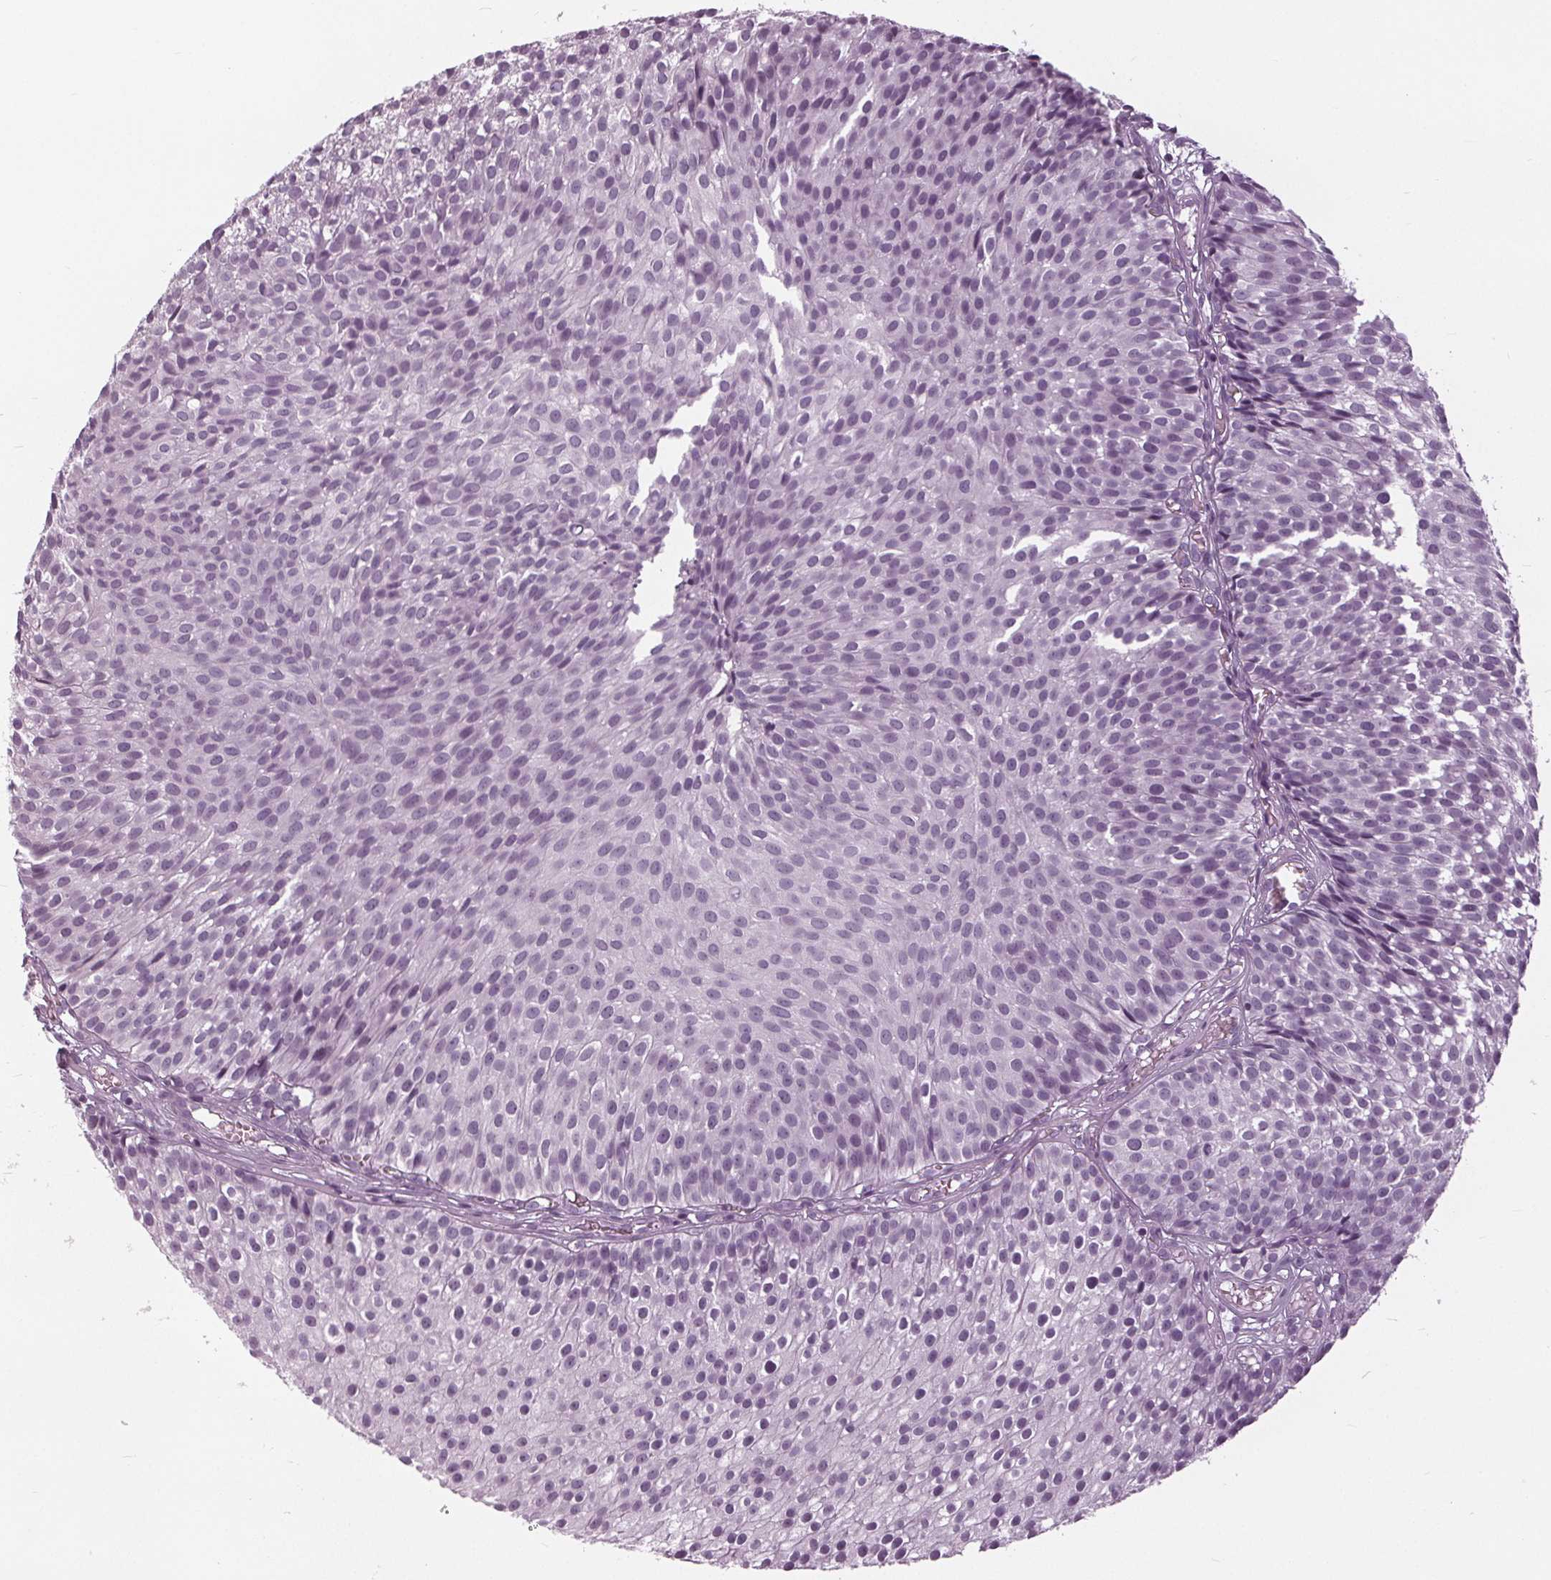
{"staining": {"intensity": "negative", "quantity": "none", "location": "none"}, "tissue": "urothelial cancer", "cell_type": "Tumor cells", "image_type": "cancer", "snomed": [{"axis": "morphology", "description": "Urothelial carcinoma, Low grade"}, {"axis": "topography", "description": "Urinary bladder"}], "caption": "High magnification brightfield microscopy of low-grade urothelial carcinoma stained with DAB (3,3'-diaminobenzidine) (brown) and counterstained with hematoxylin (blue): tumor cells show no significant expression. (DAB (3,3'-diaminobenzidine) immunohistochemistry visualized using brightfield microscopy, high magnification).", "gene": "SLC9A4", "patient": {"sex": "male", "age": 63}}